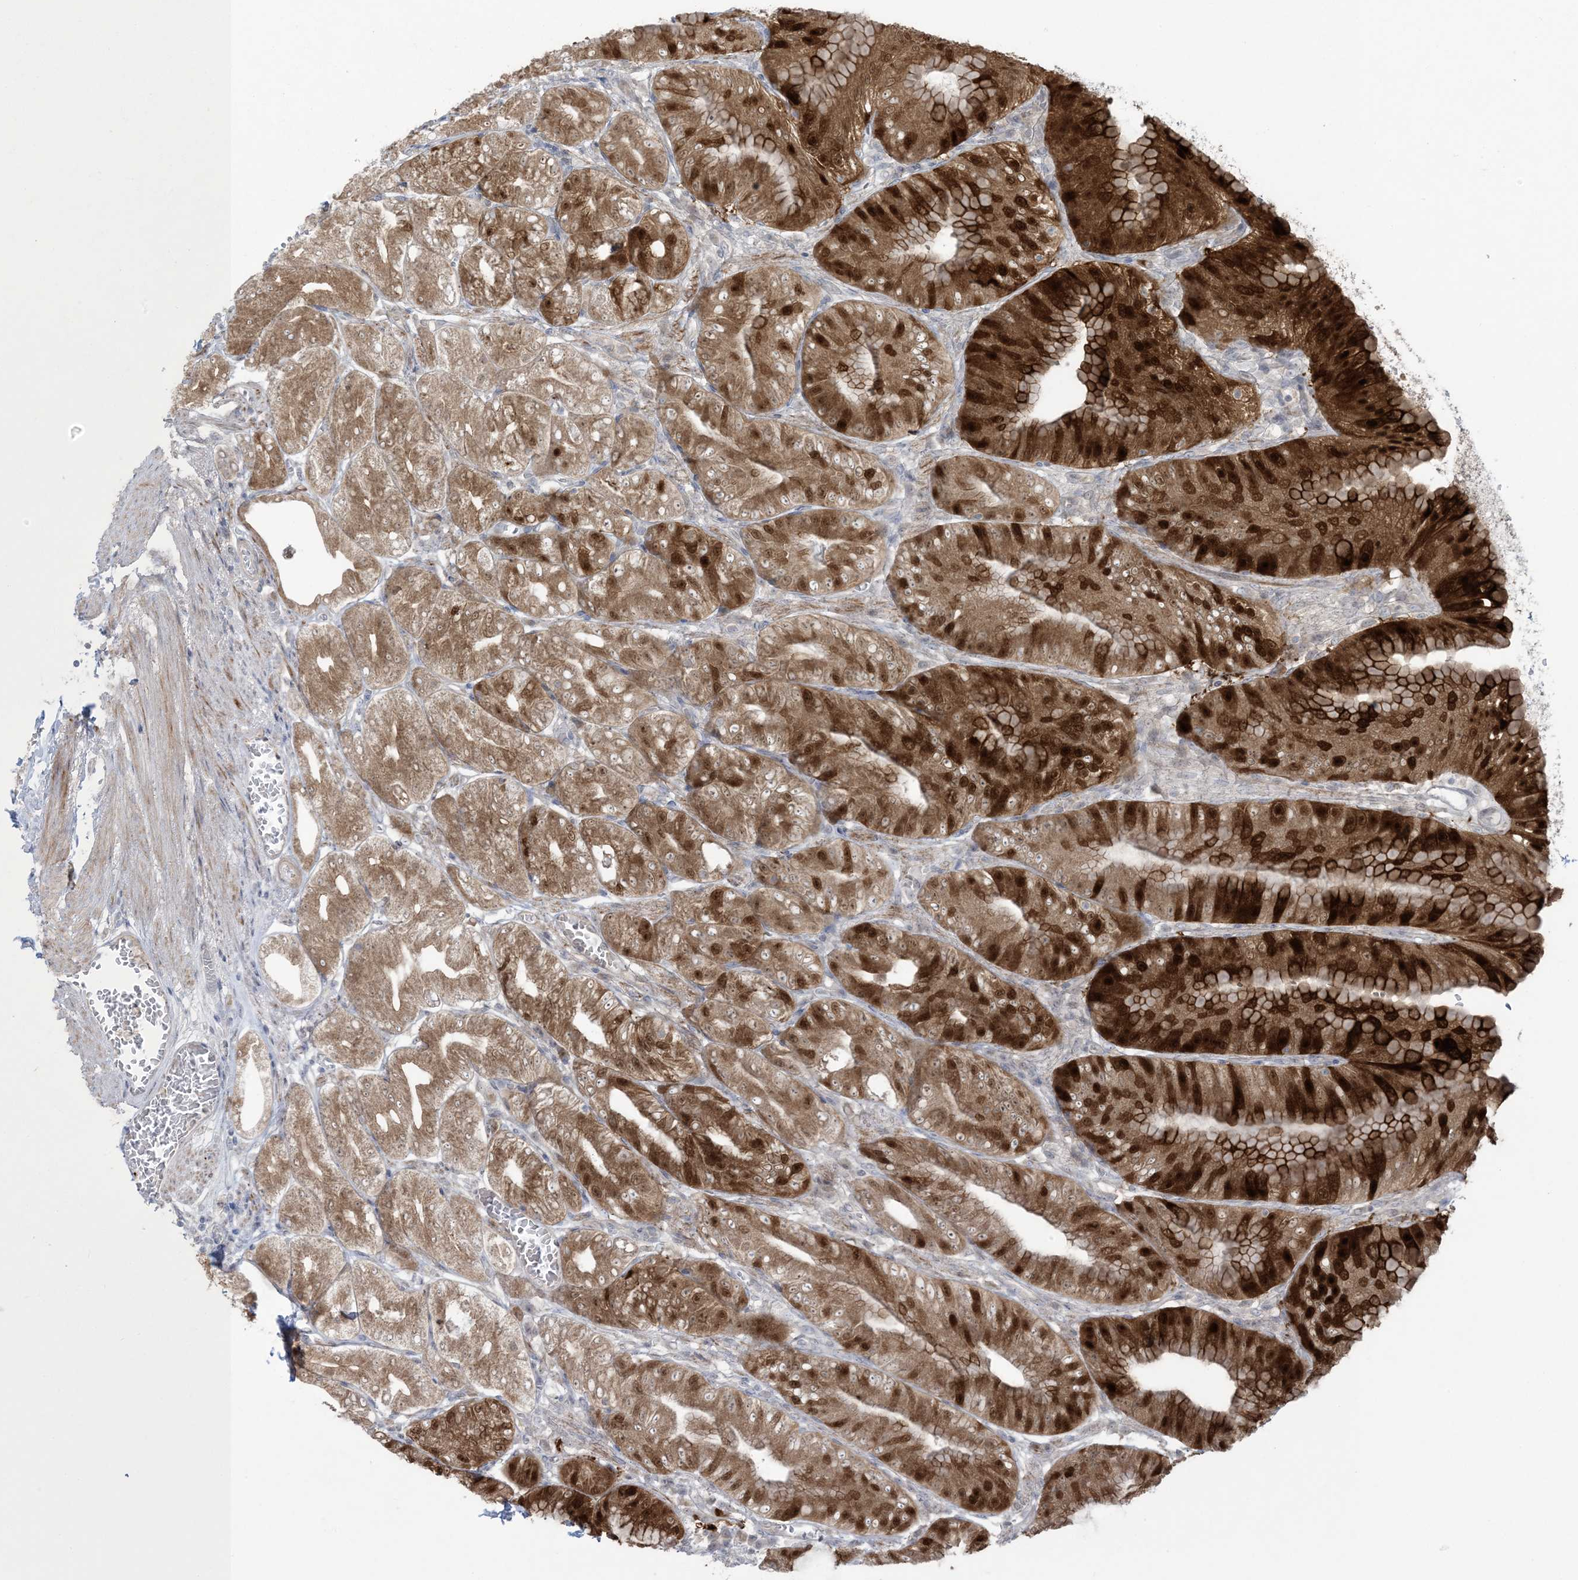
{"staining": {"intensity": "strong", "quantity": "25%-75%", "location": "cytoplasmic/membranous,nuclear"}, "tissue": "stomach", "cell_type": "Glandular cells", "image_type": "normal", "snomed": [{"axis": "morphology", "description": "Normal tissue, NOS"}, {"axis": "topography", "description": "Stomach, lower"}], "caption": "Immunohistochemistry (IHC) histopathology image of normal human stomach stained for a protein (brown), which demonstrates high levels of strong cytoplasmic/membranous,nuclear positivity in approximately 25%-75% of glandular cells.", "gene": "NRBP2", "patient": {"sex": "male", "age": 71}}